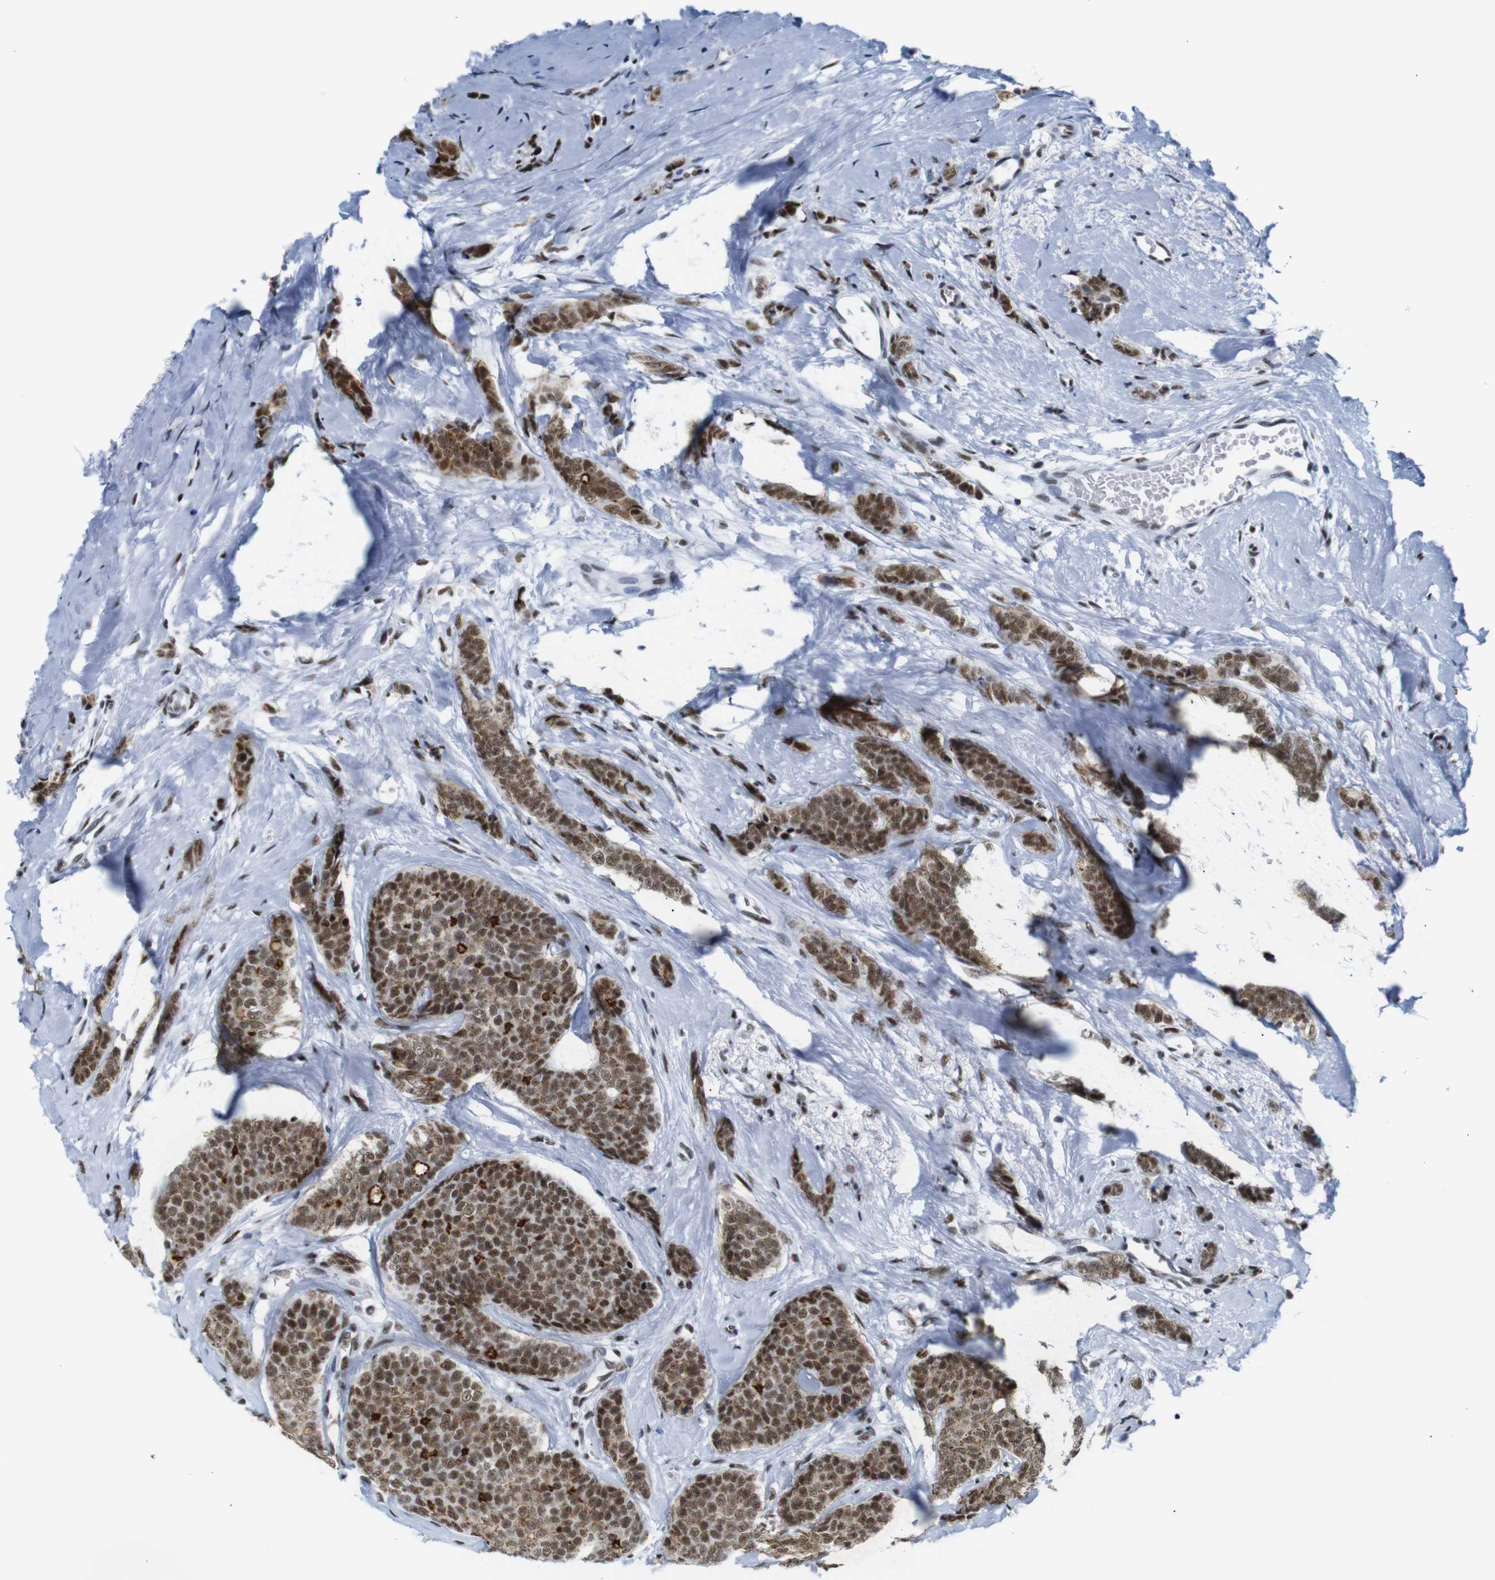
{"staining": {"intensity": "strong", "quantity": ">75%", "location": "cytoplasmic/membranous,nuclear"}, "tissue": "breast cancer", "cell_type": "Tumor cells", "image_type": "cancer", "snomed": [{"axis": "morphology", "description": "Lobular carcinoma"}, {"axis": "topography", "description": "Skin"}, {"axis": "topography", "description": "Breast"}], "caption": "Immunohistochemical staining of human breast cancer displays high levels of strong cytoplasmic/membranous and nuclear protein staining in about >75% of tumor cells. Using DAB (3,3'-diaminobenzidine) (brown) and hematoxylin (blue) stains, captured at high magnification using brightfield microscopy.", "gene": "TRA2B", "patient": {"sex": "female", "age": 46}}